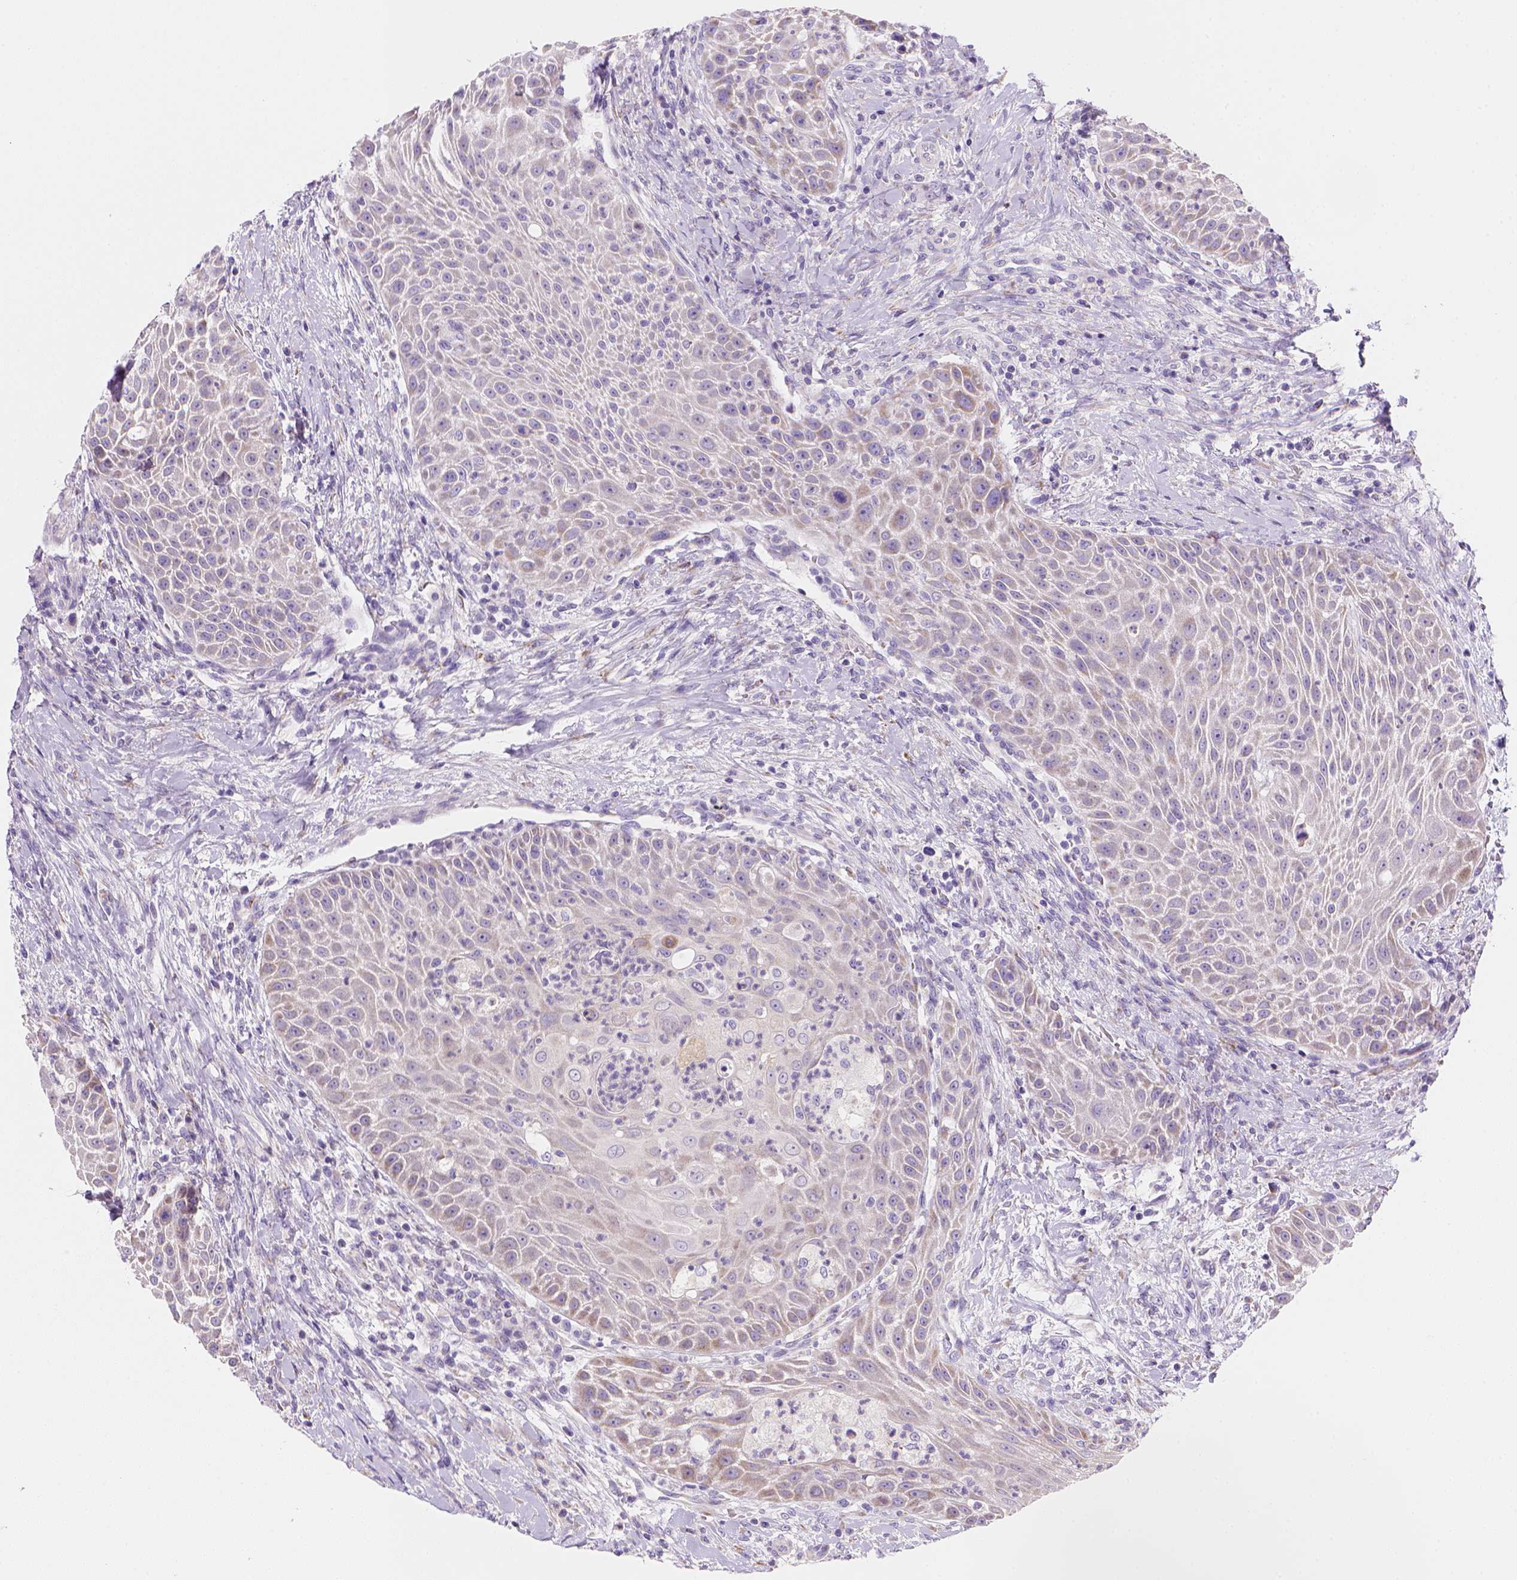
{"staining": {"intensity": "weak", "quantity": "<25%", "location": "cytoplasmic/membranous"}, "tissue": "head and neck cancer", "cell_type": "Tumor cells", "image_type": "cancer", "snomed": [{"axis": "morphology", "description": "Squamous cell carcinoma, NOS"}, {"axis": "topography", "description": "Head-Neck"}], "caption": "Immunohistochemistry of human head and neck cancer displays no staining in tumor cells.", "gene": "CES2", "patient": {"sex": "male", "age": 69}}